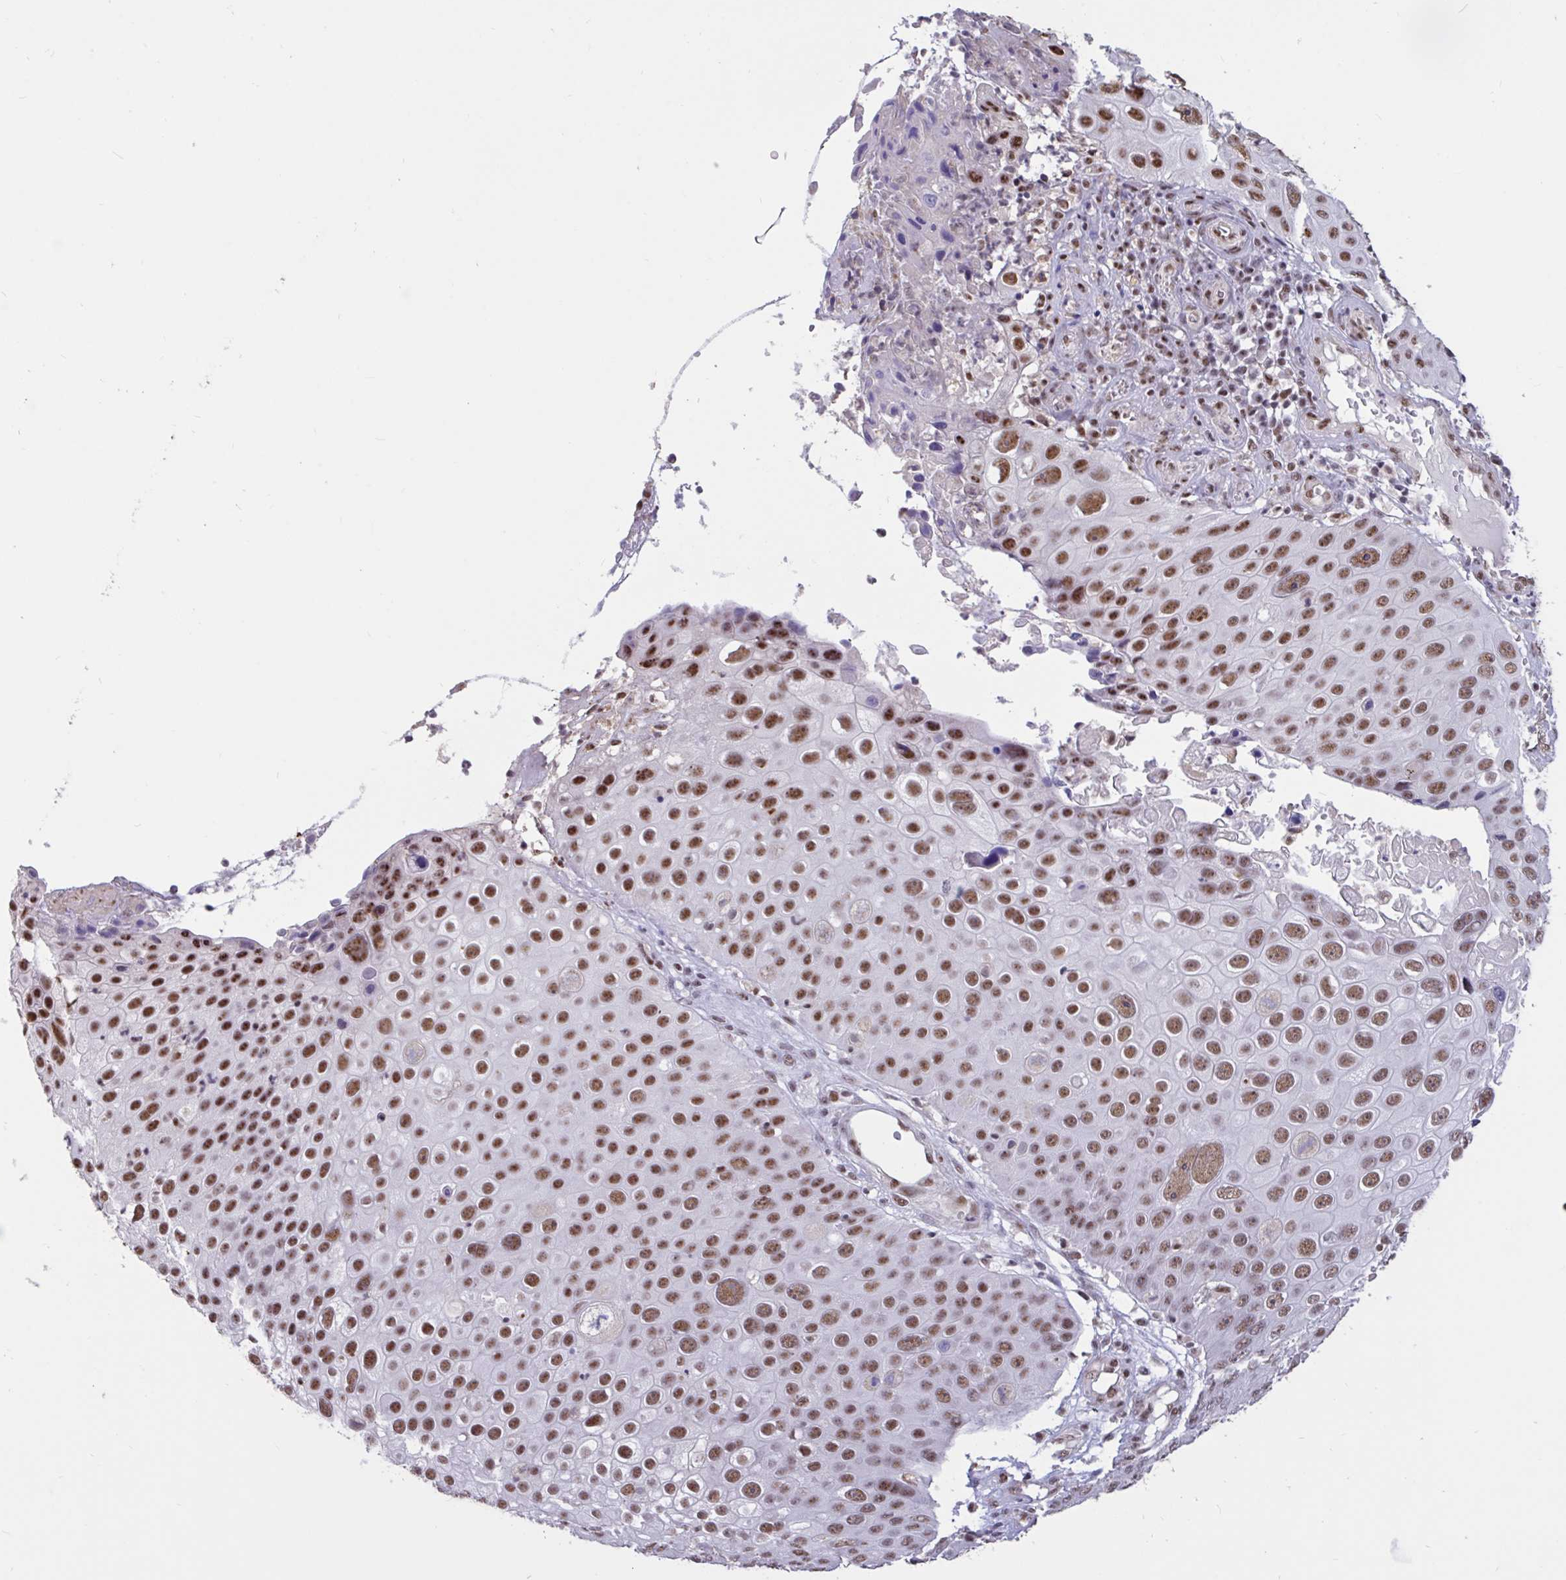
{"staining": {"intensity": "moderate", "quantity": ">75%", "location": "nuclear"}, "tissue": "skin cancer", "cell_type": "Tumor cells", "image_type": "cancer", "snomed": [{"axis": "morphology", "description": "Squamous cell carcinoma, NOS"}, {"axis": "topography", "description": "Skin"}], "caption": "Moderate nuclear positivity is appreciated in approximately >75% of tumor cells in skin squamous cell carcinoma.", "gene": "DDX39A", "patient": {"sex": "male", "age": 71}}